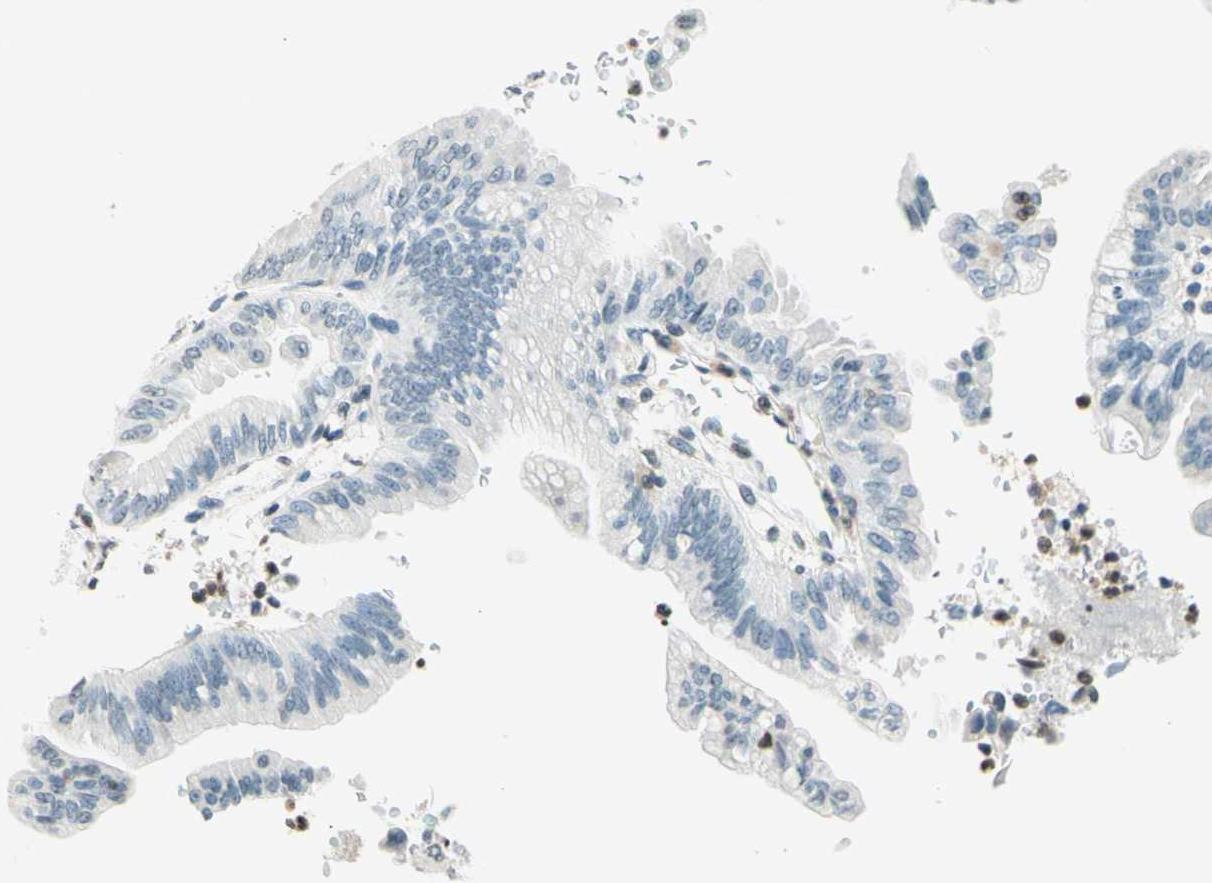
{"staining": {"intensity": "negative", "quantity": "none", "location": "none"}, "tissue": "pancreatic cancer", "cell_type": "Tumor cells", "image_type": "cancer", "snomed": [{"axis": "morphology", "description": "Adenocarcinoma, NOS"}, {"axis": "topography", "description": "Pancreas"}], "caption": "Immunohistochemical staining of adenocarcinoma (pancreatic) exhibits no significant expression in tumor cells.", "gene": "WIPF1", "patient": {"sex": "male", "age": 70}}